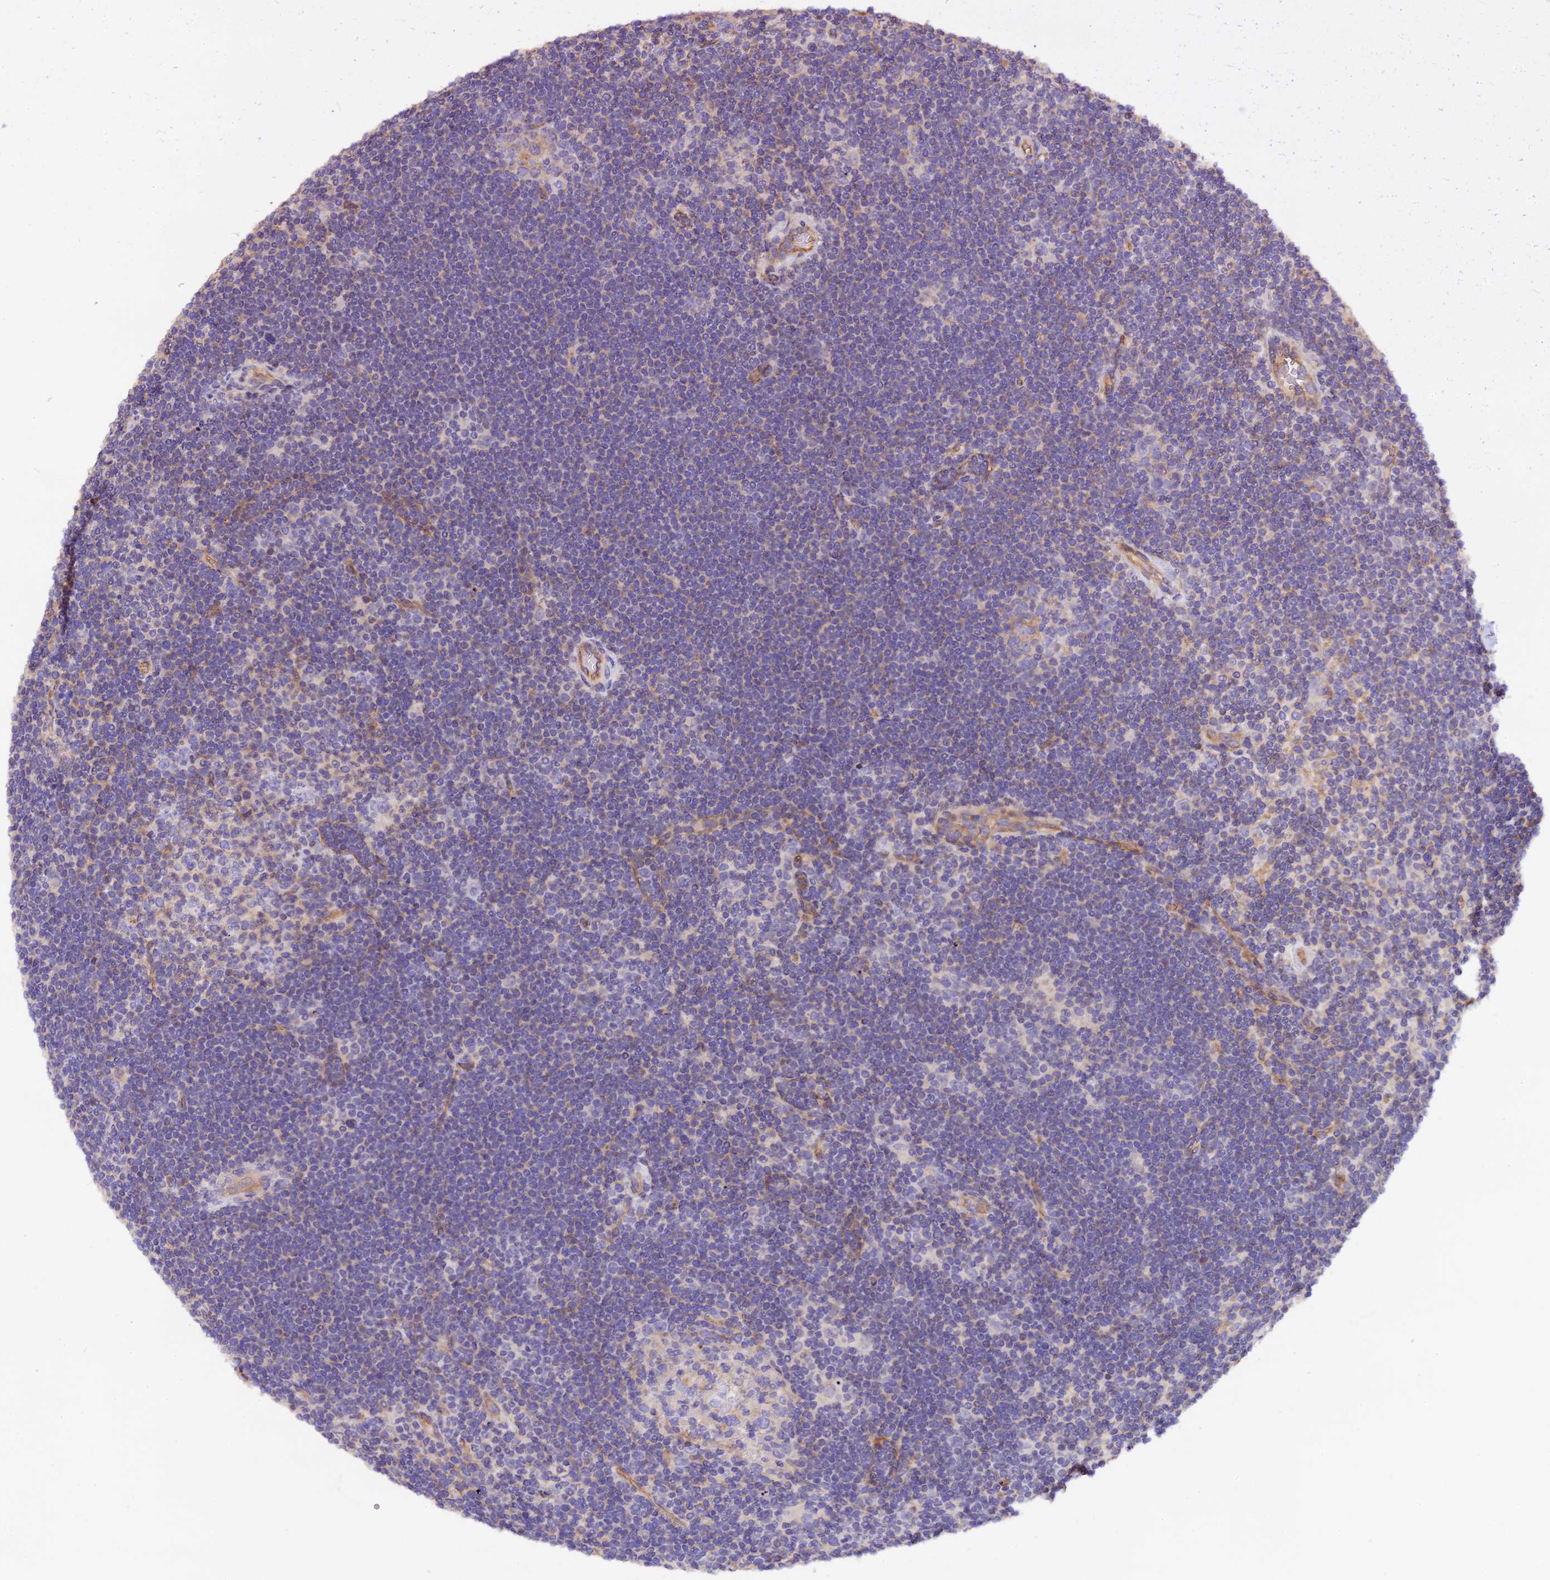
{"staining": {"intensity": "negative", "quantity": "none", "location": "none"}, "tissue": "lymphoma", "cell_type": "Tumor cells", "image_type": "cancer", "snomed": [{"axis": "morphology", "description": "Hodgkin's disease, NOS"}, {"axis": "topography", "description": "Lymph node"}], "caption": "Immunohistochemistry (IHC) photomicrograph of neoplastic tissue: Hodgkin's disease stained with DAB reveals no significant protein staining in tumor cells. (Brightfield microscopy of DAB (3,3'-diaminobenzidine) IHC at high magnification).", "gene": "ERMARD", "patient": {"sex": "female", "age": 57}}